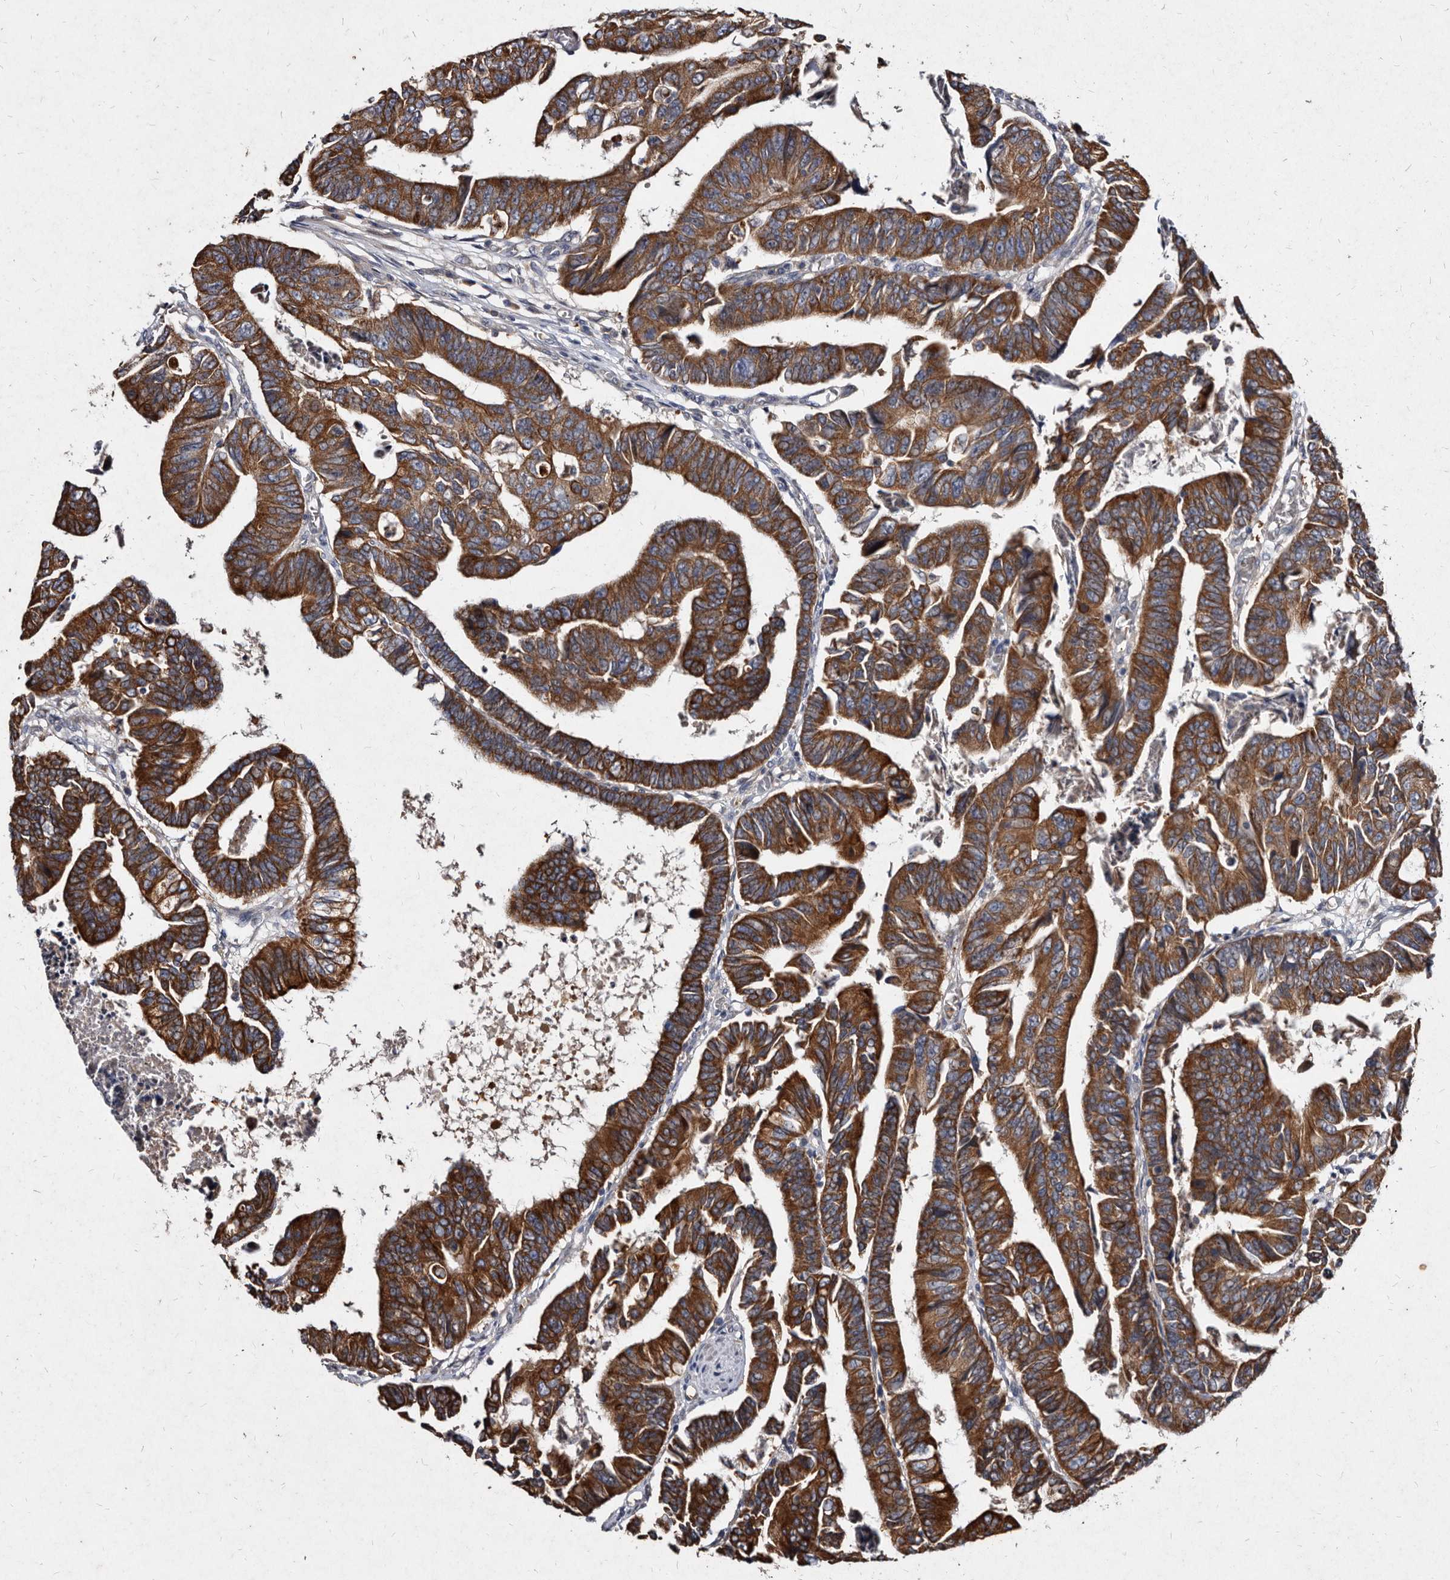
{"staining": {"intensity": "strong", "quantity": ">75%", "location": "cytoplasmic/membranous"}, "tissue": "colorectal cancer", "cell_type": "Tumor cells", "image_type": "cancer", "snomed": [{"axis": "morphology", "description": "Adenocarcinoma, NOS"}, {"axis": "topography", "description": "Rectum"}], "caption": "Colorectal cancer (adenocarcinoma) tissue demonstrates strong cytoplasmic/membranous staining in approximately >75% of tumor cells, visualized by immunohistochemistry. Ihc stains the protein in brown and the nuclei are stained blue.", "gene": "YPEL3", "patient": {"sex": "female", "age": 65}}